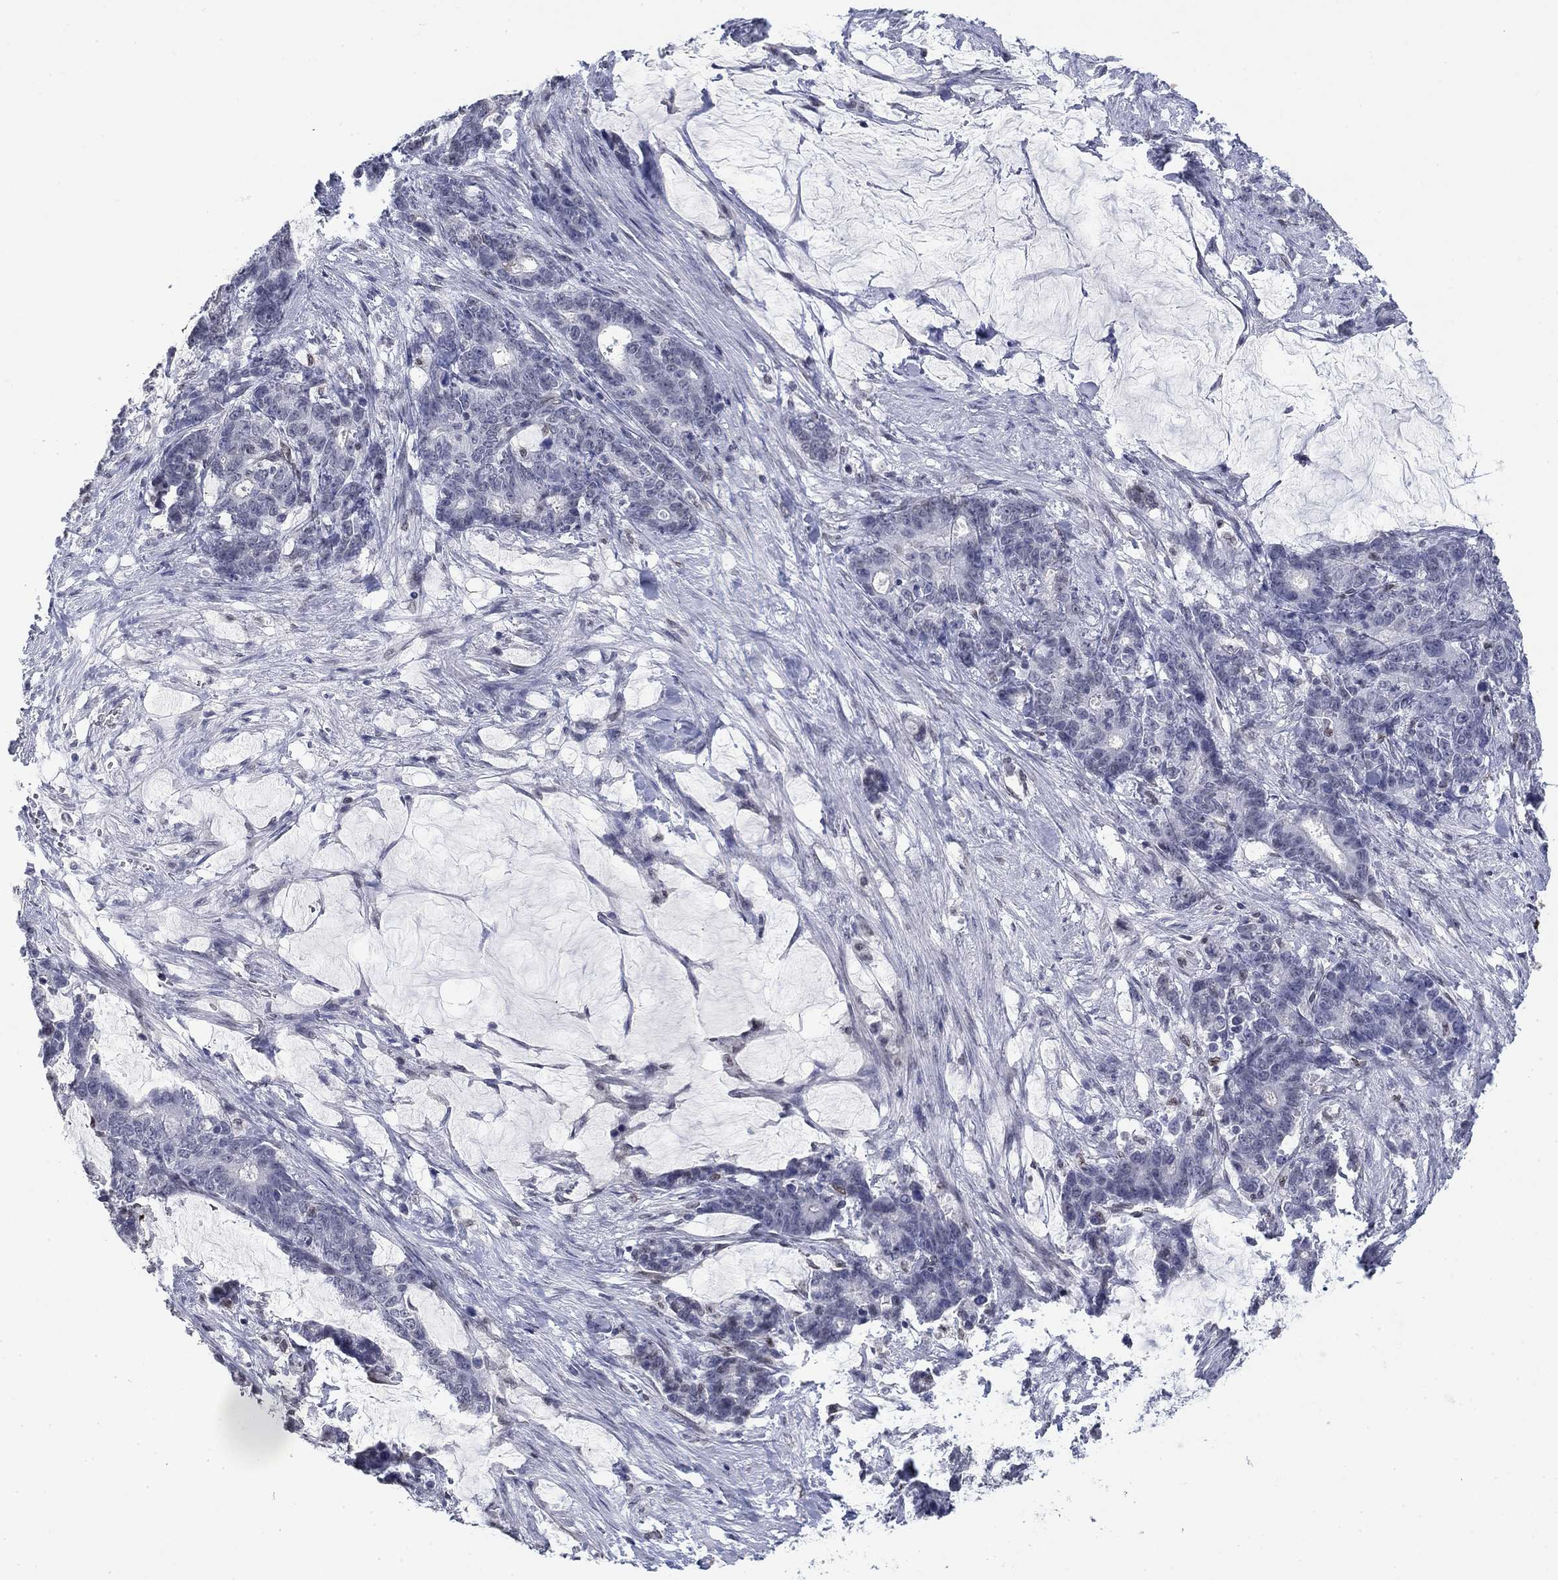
{"staining": {"intensity": "moderate", "quantity": "<25%", "location": "nuclear"}, "tissue": "stomach cancer", "cell_type": "Tumor cells", "image_type": "cancer", "snomed": [{"axis": "morphology", "description": "Normal tissue, NOS"}, {"axis": "morphology", "description": "Adenocarcinoma, NOS"}, {"axis": "topography", "description": "Stomach"}], "caption": "Protein expression analysis of stomach cancer demonstrates moderate nuclear staining in approximately <25% of tumor cells. (DAB IHC, brown staining for protein, blue staining for nuclei).", "gene": "TOR1AIP1", "patient": {"sex": "female", "age": 64}}